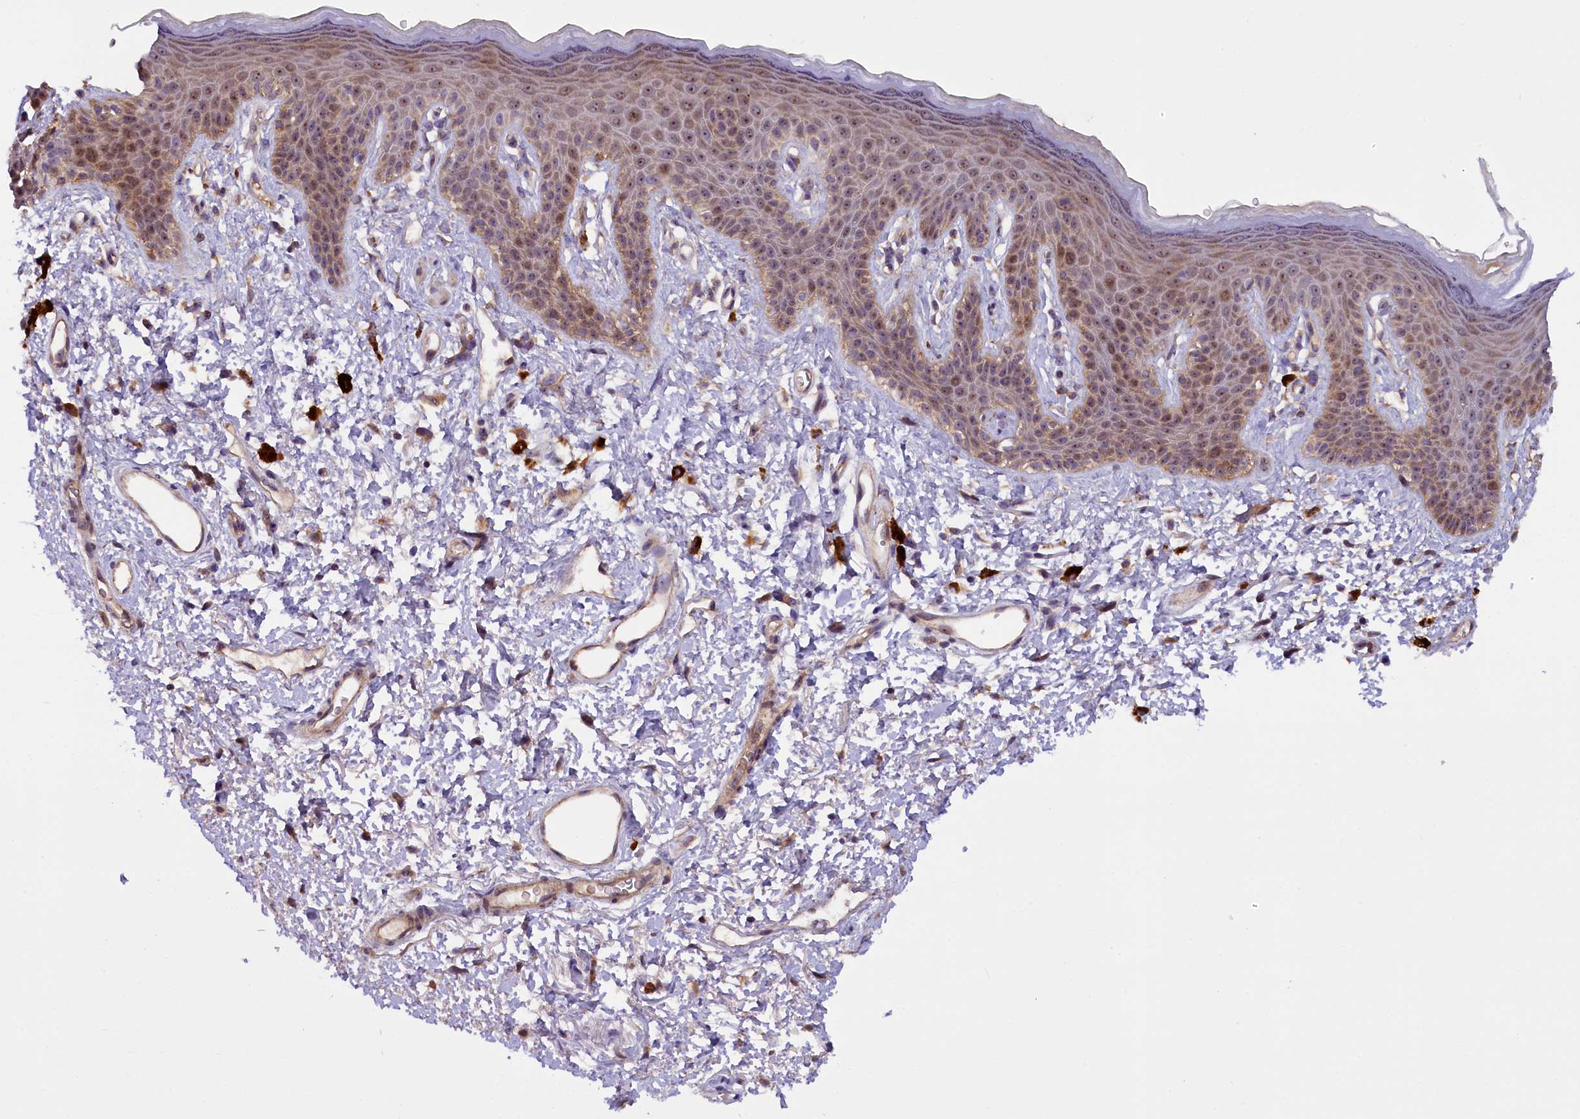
{"staining": {"intensity": "moderate", "quantity": ">75%", "location": "cytoplasmic/membranous,nuclear"}, "tissue": "skin", "cell_type": "Epidermal cells", "image_type": "normal", "snomed": [{"axis": "morphology", "description": "Normal tissue, NOS"}, {"axis": "topography", "description": "Anal"}], "caption": "Immunohistochemical staining of benign skin reveals >75% levels of moderate cytoplasmic/membranous,nuclear protein positivity in about >75% of epidermal cells.", "gene": "FRY", "patient": {"sex": "female", "age": 46}}